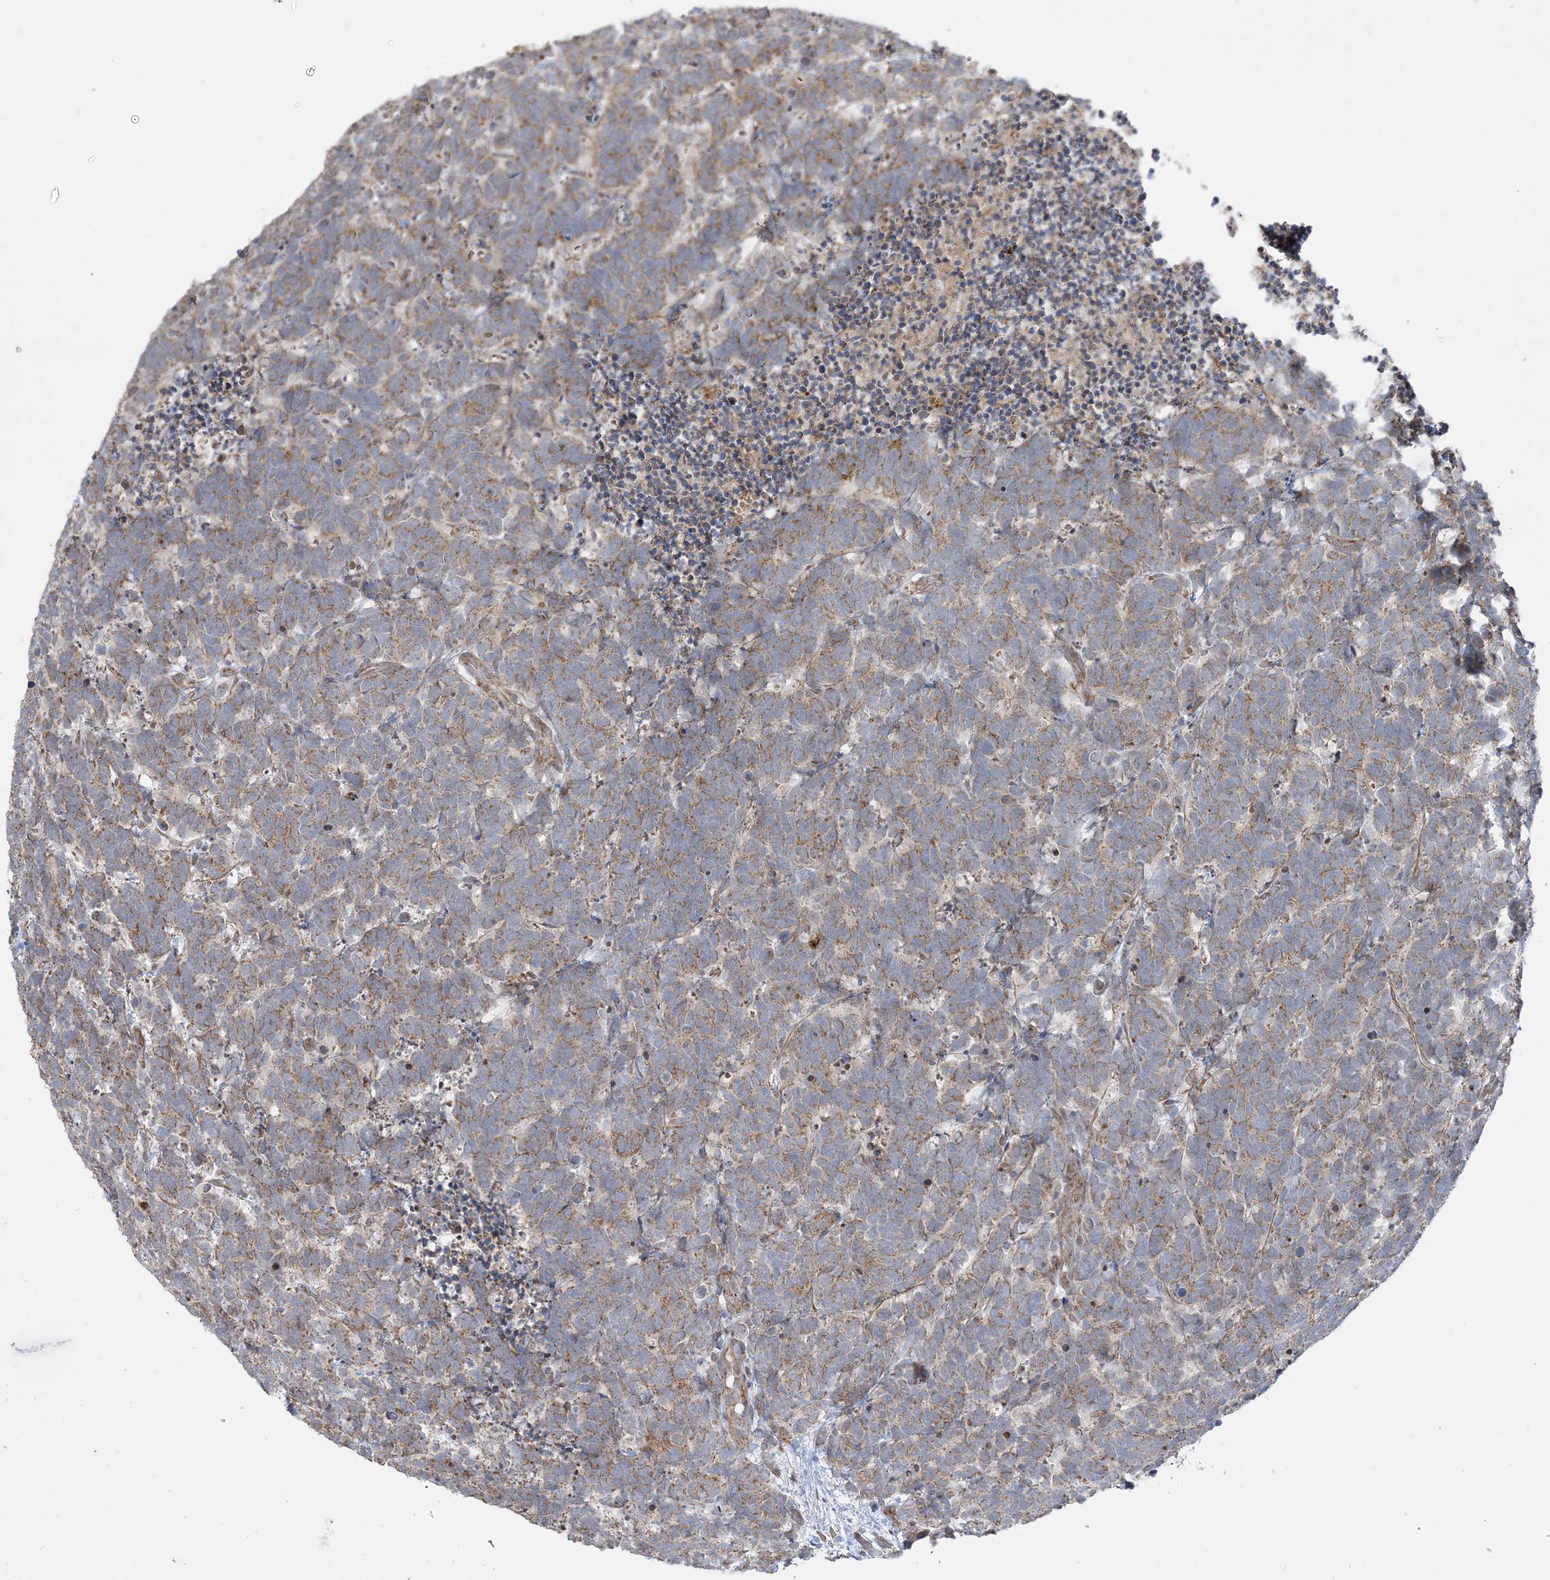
{"staining": {"intensity": "moderate", "quantity": ">75%", "location": "cytoplasmic/membranous"}, "tissue": "carcinoid", "cell_type": "Tumor cells", "image_type": "cancer", "snomed": [{"axis": "morphology", "description": "Carcinoma, NOS"}, {"axis": "morphology", "description": "Carcinoid, malignant, NOS"}, {"axis": "topography", "description": "Urinary bladder"}], "caption": "Human carcinoid stained for a protein (brown) displays moderate cytoplasmic/membranous positive staining in about >75% of tumor cells.", "gene": "SCLT1", "patient": {"sex": "male", "age": 57}}